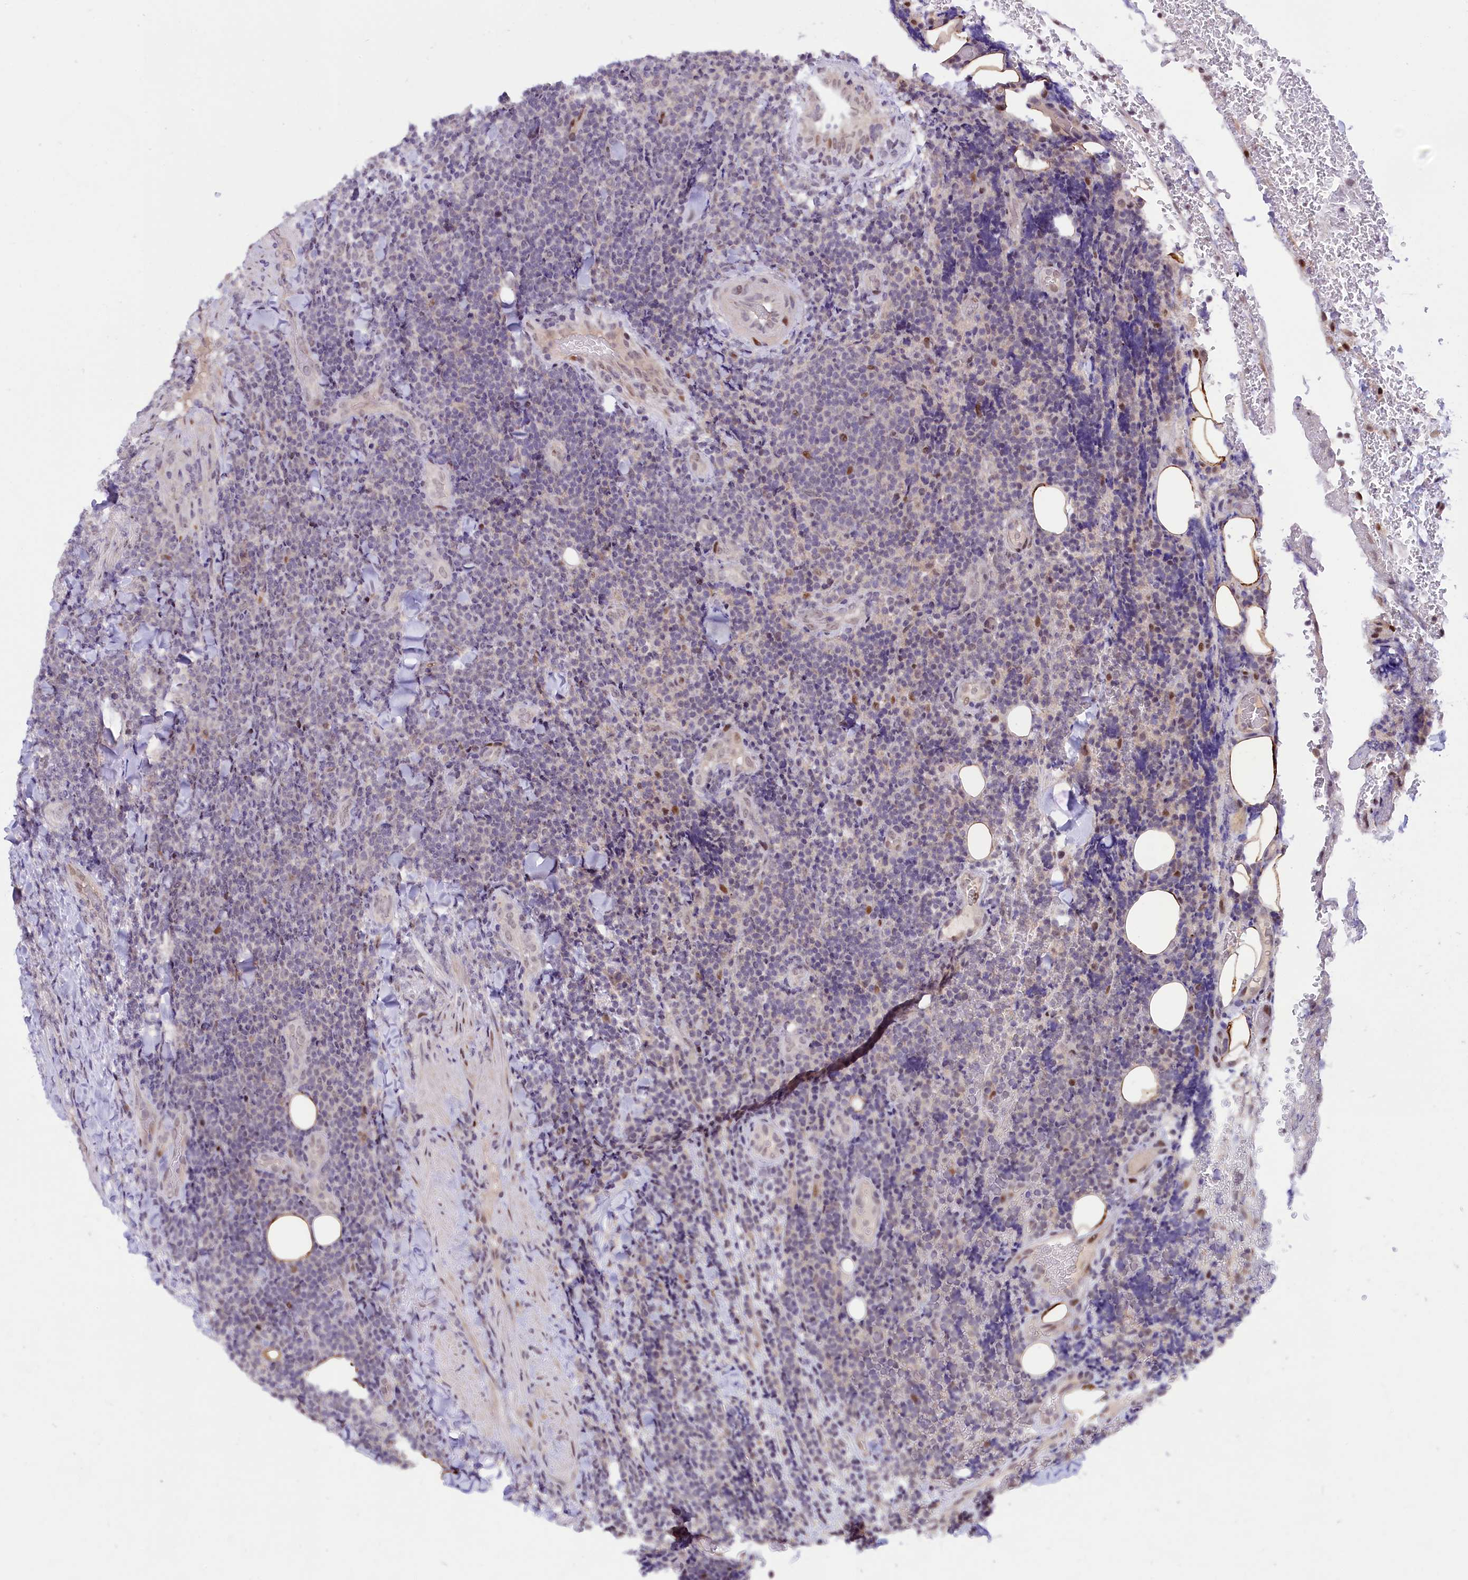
{"staining": {"intensity": "negative", "quantity": "none", "location": "none"}, "tissue": "lymphoma", "cell_type": "Tumor cells", "image_type": "cancer", "snomed": [{"axis": "morphology", "description": "Malignant lymphoma, non-Hodgkin's type, Low grade"}, {"axis": "topography", "description": "Lymph node"}], "caption": "A high-resolution histopathology image shows immunohistochemistry (IHC) staining of malignant lymphoma, non-Hodgkin's type (low-grade), which shows no significant staining in tumor cells.", "gene": "ANKS3", "patient": {"sex": "male", "age": 66}}